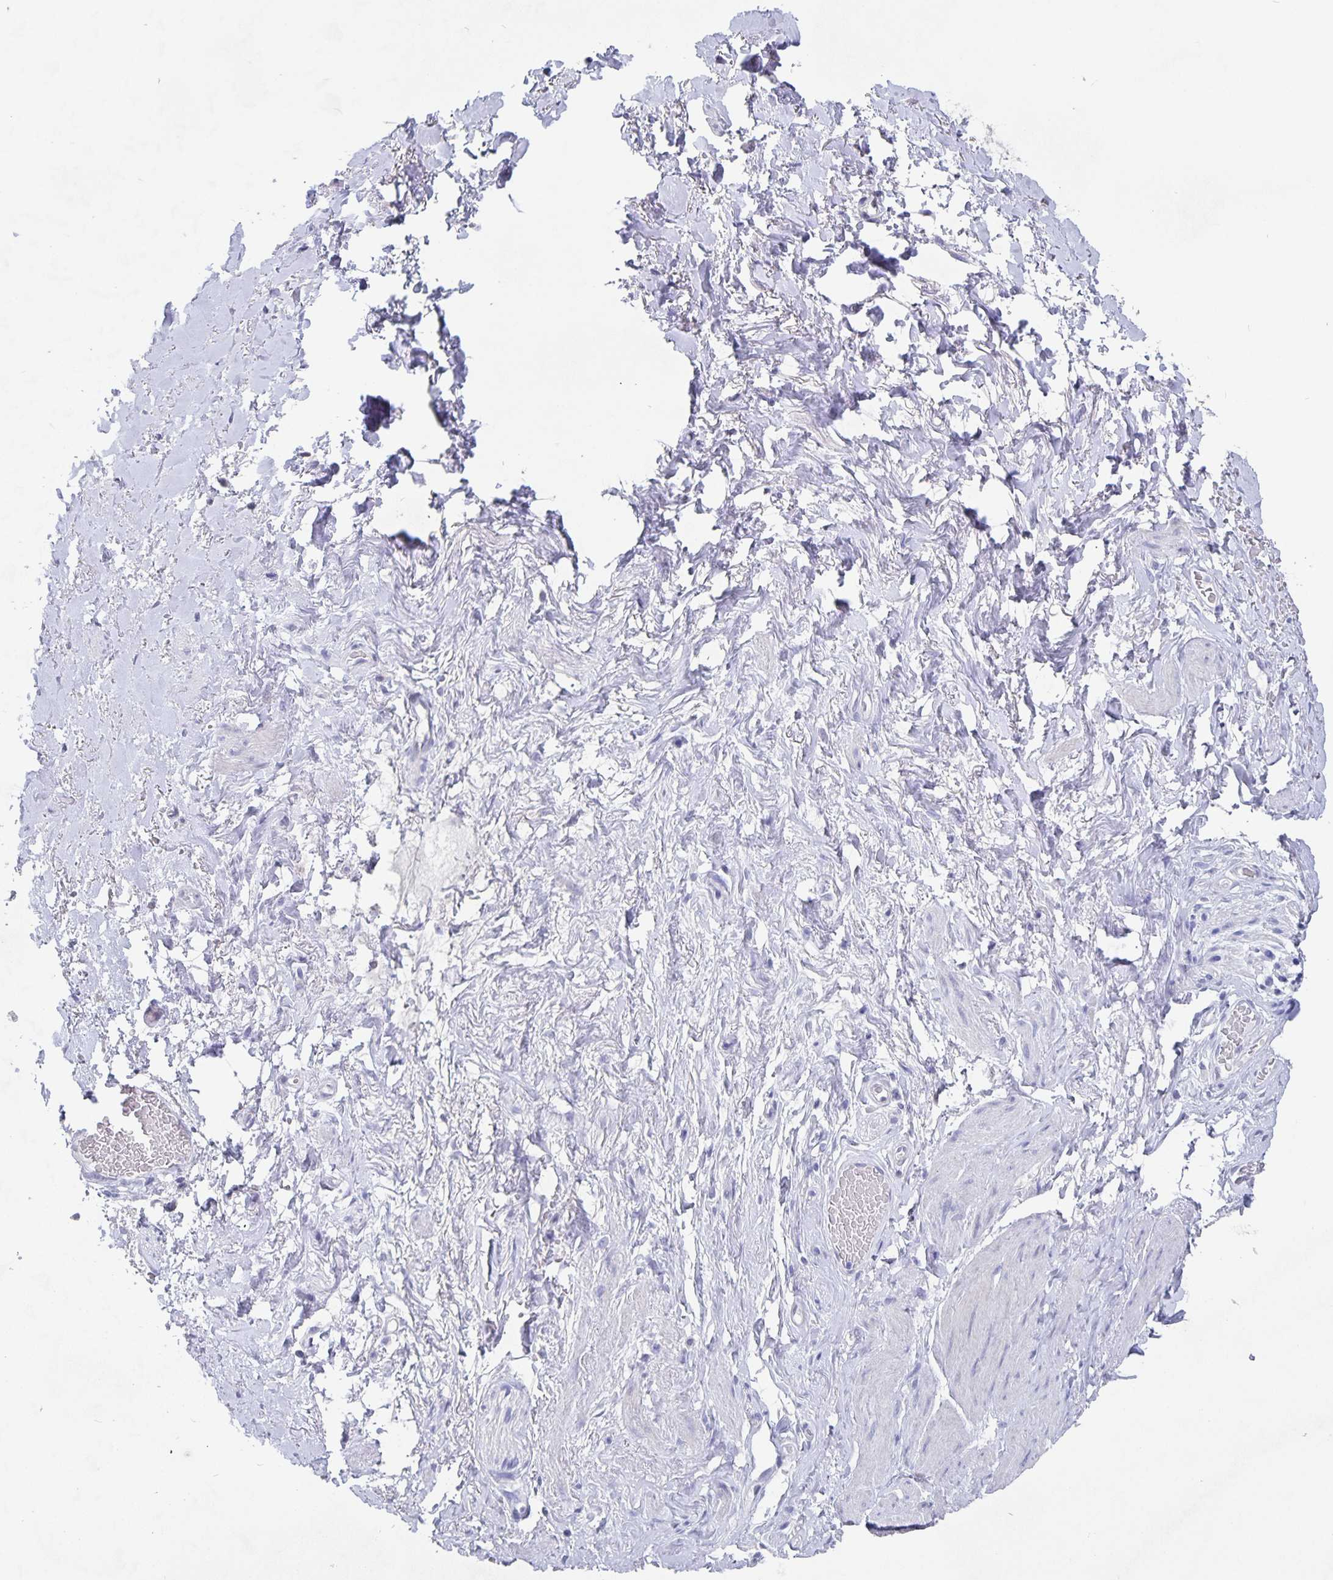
{"staining": {"intensity": "negative", "quantity": "none", "location": "none"}, "tissue": "adipose tissue", "cell_type": "Adipocytes", "image_type": "normal", "snomed": [{"axis": "morphology", "description": "Normal tissue, NOS"}, {"axis": "topography", "description": "Vagina"}, {"axis": "topography", "description": "Peripheral nerve tissue"}], "caption": "High power microscopy histopathology image of an immunohistochemistry photomicrograph of normal adipose tissue, revealing no significant positivity in adipocytes.", "gene": "SMOC1", "patient": {"sex": "female", "age": 71}}